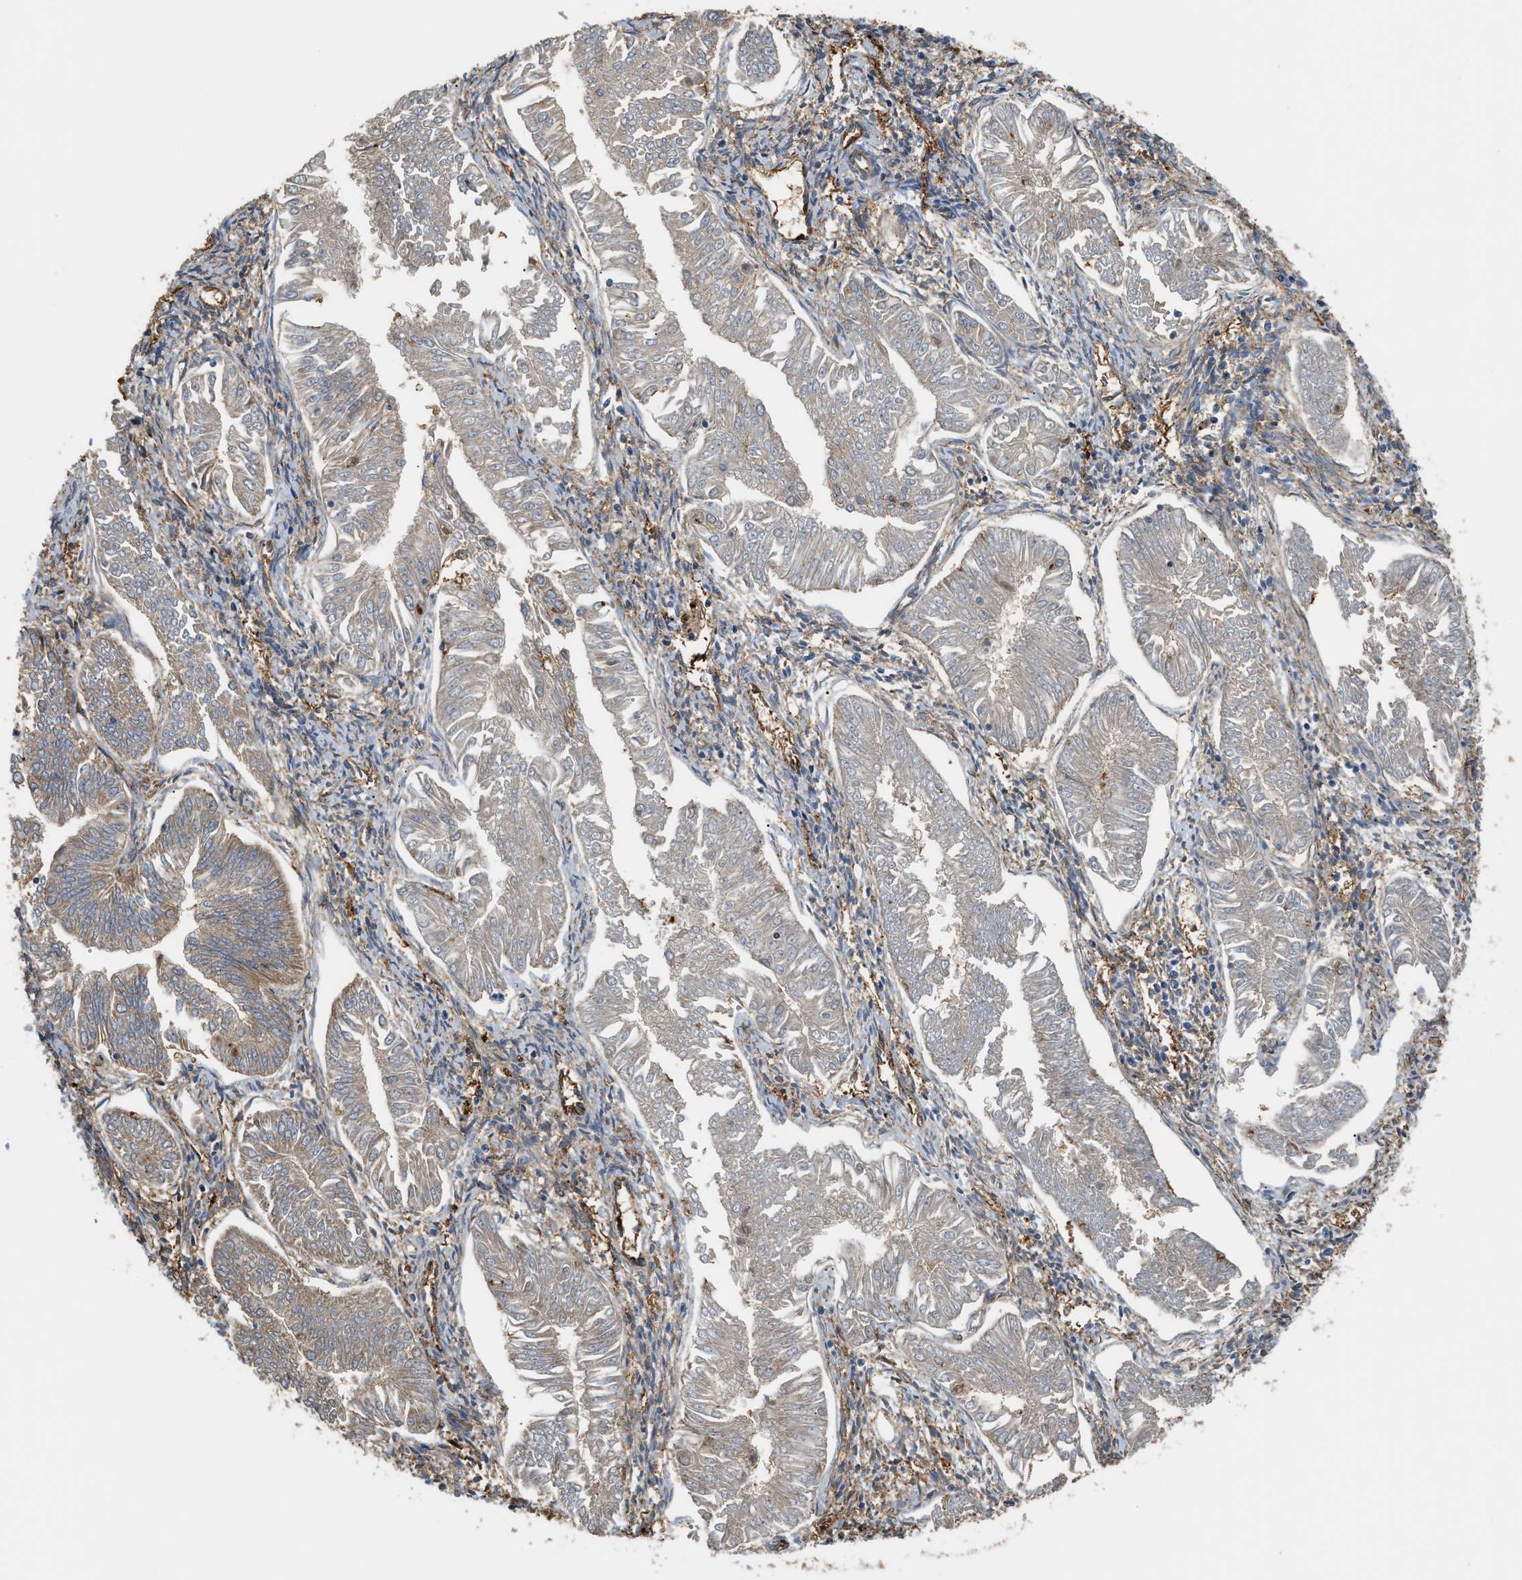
{"staining": {"intensity": "weak", "quantity": "<25%", "location": "cytoplasmic/membranous"}, "tissue": "endometrial cancer", "cell_type": "Tumor cells", "image_type": "cancer", "snomed": [{"axis": "morphology", "description": "Adenocarcinoma, NOS"}, {"axis": "topography", "description": "Endometrium"}], "caption": "Immunohistochemical staining of endometrial adenocarcinoma exhibits no significant positivity in tumor cells.", "gene": "DDHD2", "patient": {"sex": "female", "age": 53}}